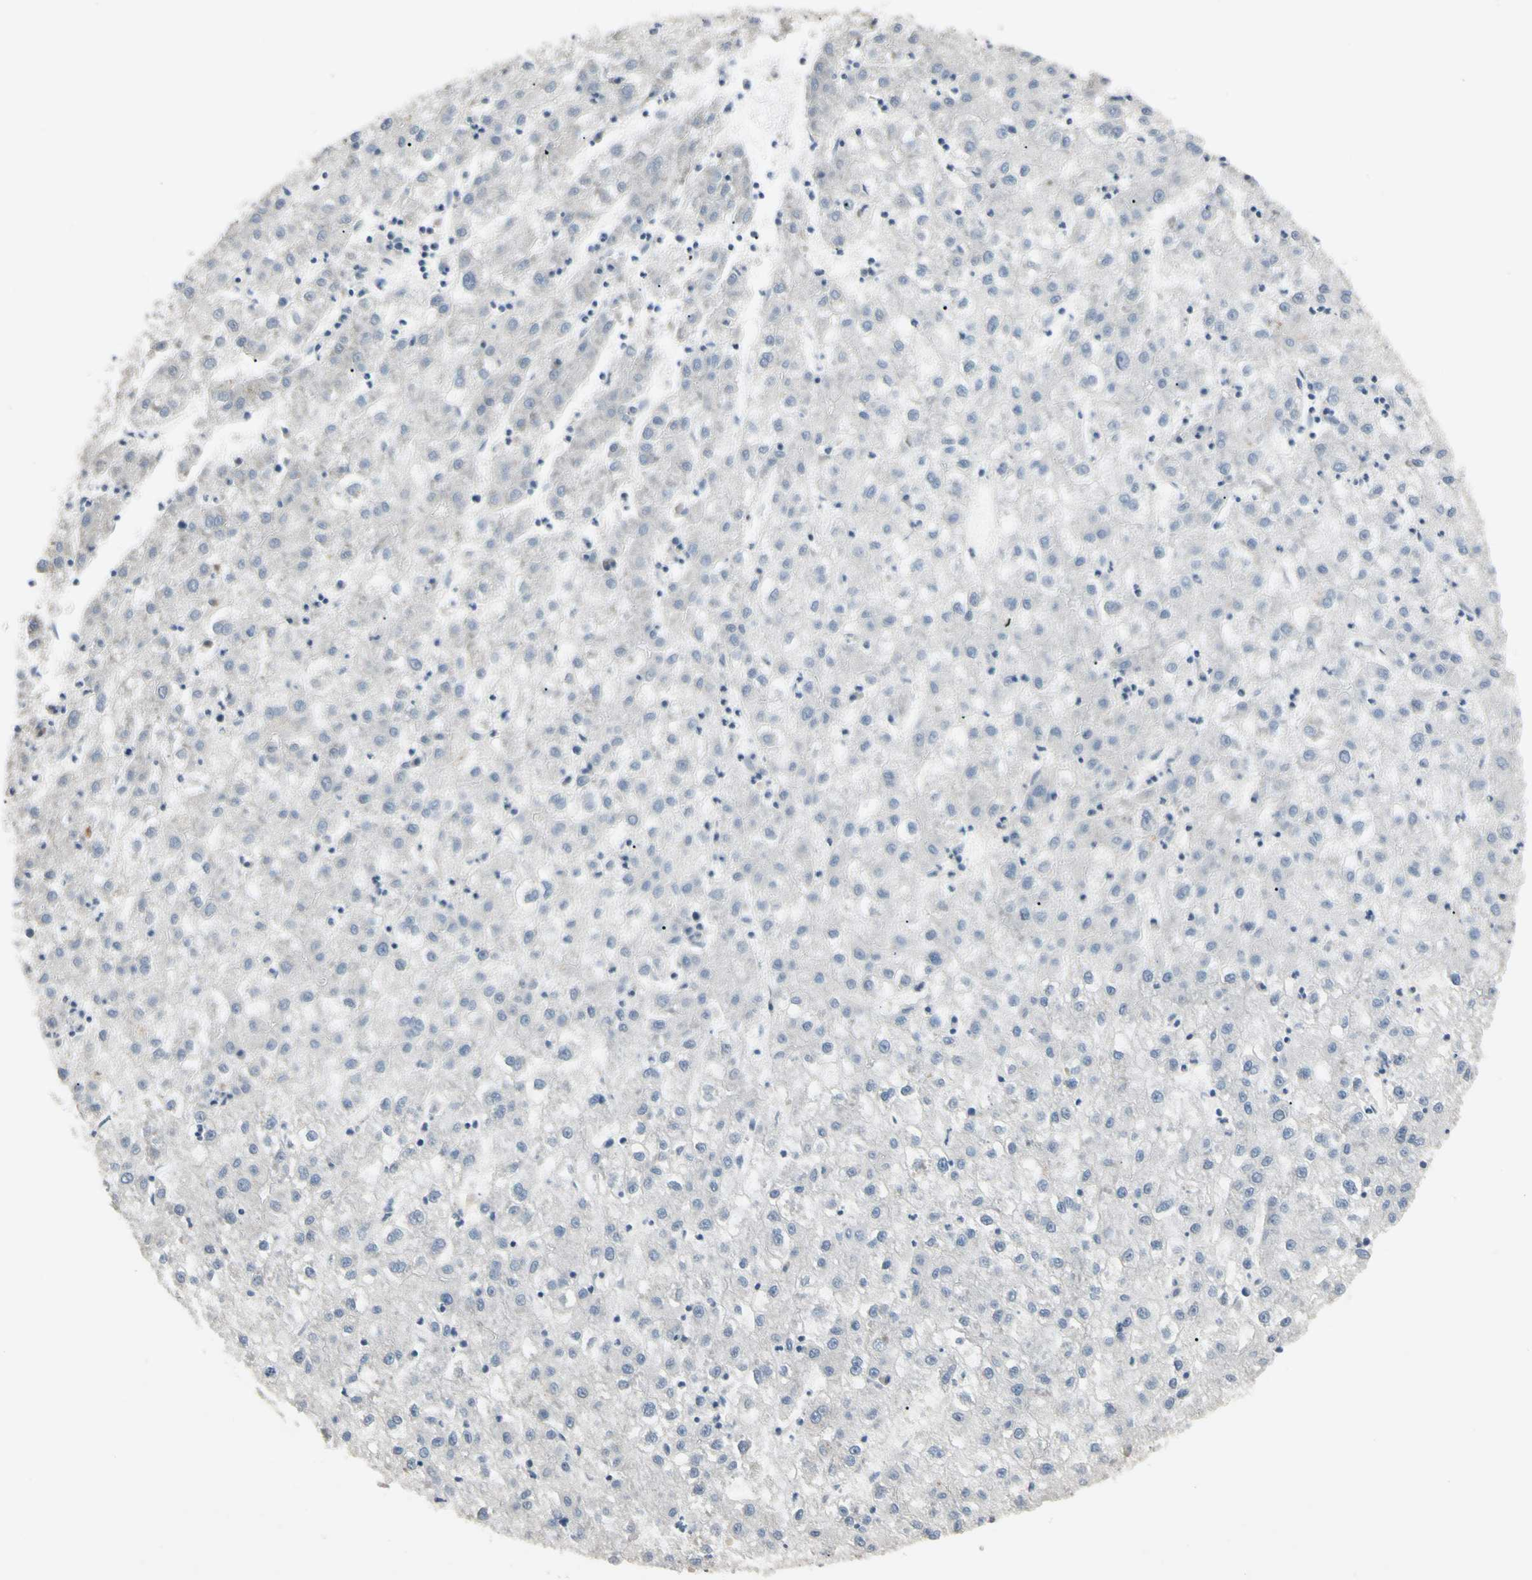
{"staining": {"intensity": "negative", "quantity": "none", "location": "none"}, "tissue": "liver cancer", "cell_type": "Tumor cells", "image_type": "cancer", "snomed": [{"axis": "morphology", "description": "Carcinoma, Hepatocellular, NOS"}, {"axis": "topography", "description": "Liver"}], "caption": "Immunohistochemistry (IHC) of liver cancer exhibits no positivity in tumor cells.", "gene": "PRSS21", "patient": {"sex": "male", "age": 72}}